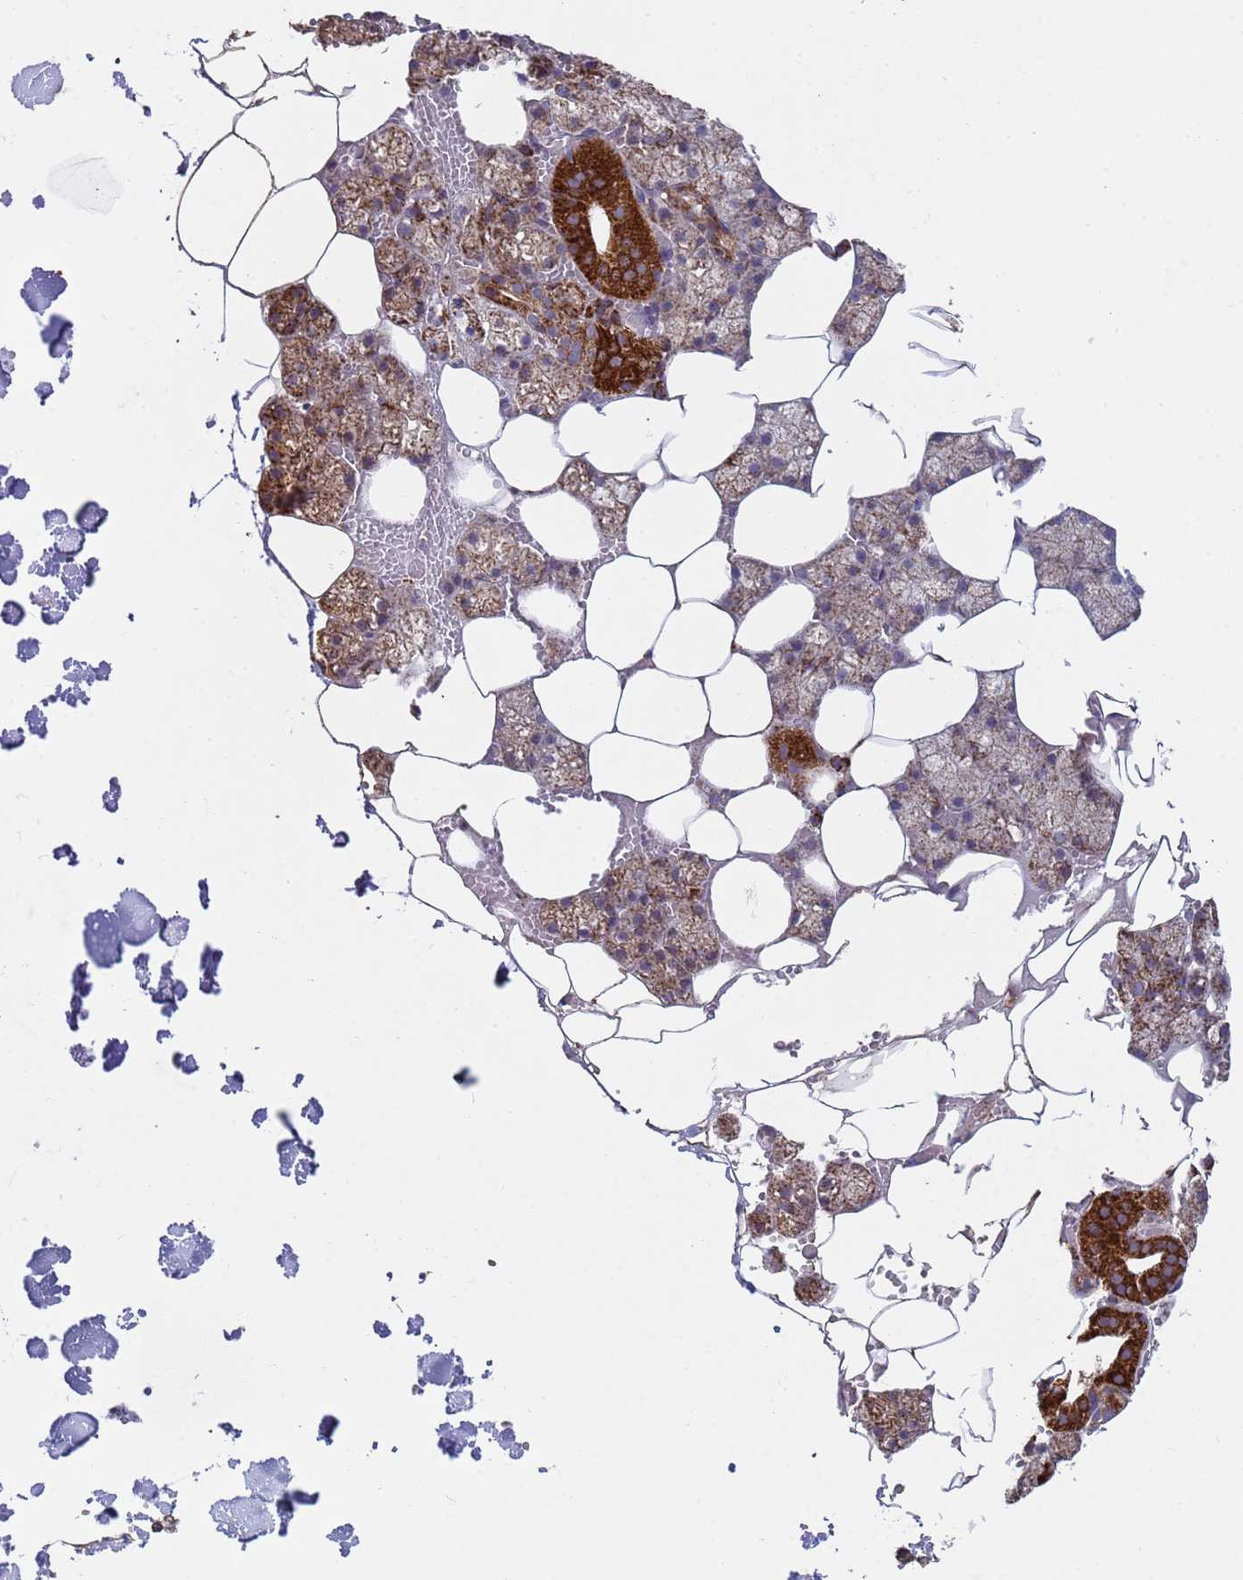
{"staining": {"intensity": "strong", "quantity": "<25%", "location": "cytoplasmic/membranous"}, "tissue": "salivary gland", "cell_type": "Glandular cells", "image_type": "normal", "snomed": [{"axis": "morphology", "description": "Normal tissue, NOS"}, {"axis": "topography", "description": "Salivary gland"}], "caption": "Immunohistochemical staining of normal human salivary gland reveals <25% levels of strong cytoplasmic/membranous protein staining in approximately <25% of glandular cells.", "gene": "ACAD8", "patient": {"sex": "male", "age": 62}}